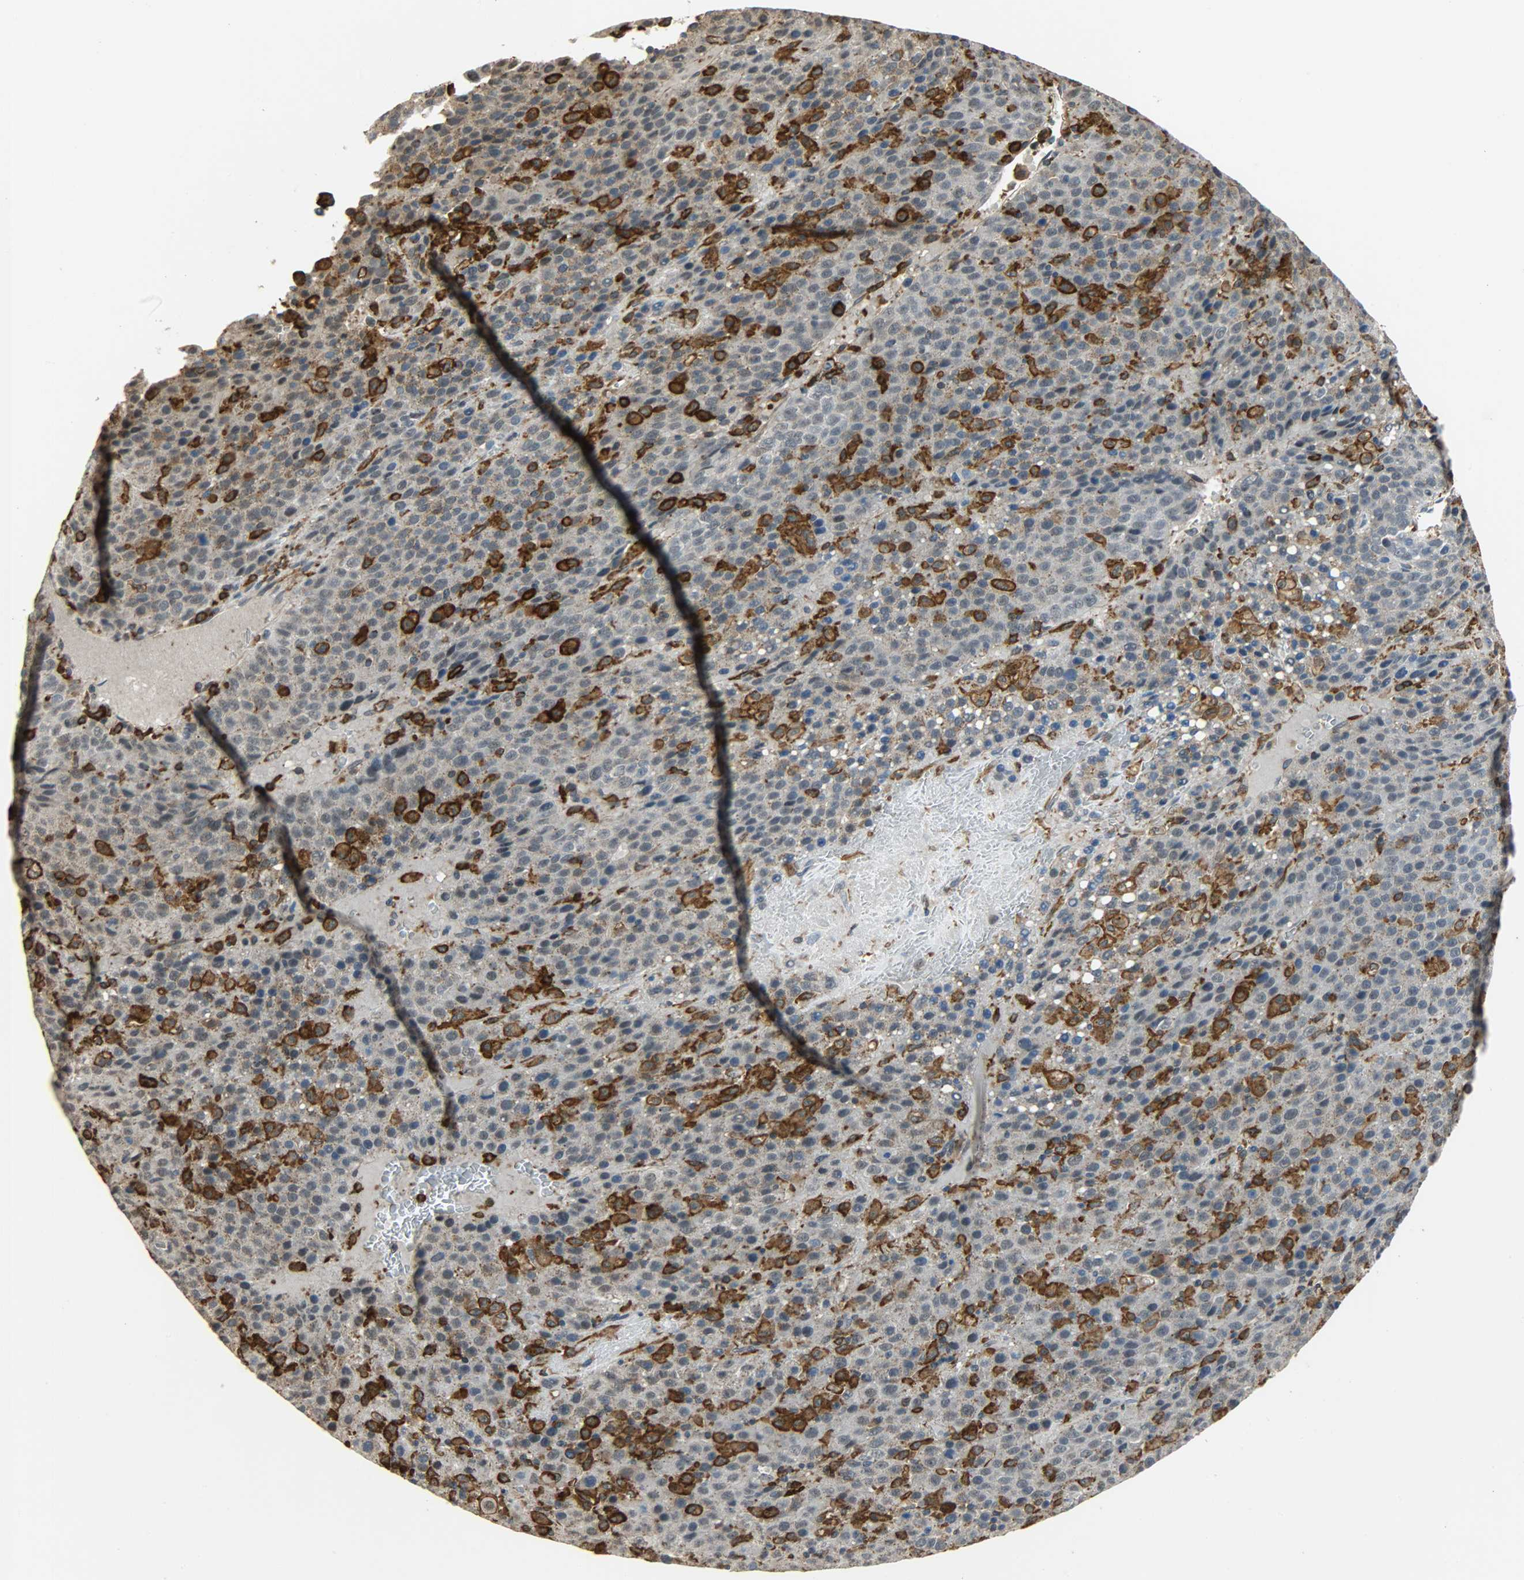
{"staining": {"intensity": "negative", "quantity": "none", "location": "none"}, "tissue": "liver cancer", "cell_type": "Tumor cells", "image_type": "cancer", "snomed": [{"axis": "morphology", "description": "Carcinoma, Hepatocellular, NOS"}, {"axis": "topography", "description": "Liver"}], "caption": "The micrograph reveals no staining of tumor cells in liver cancer (hepatocellular carcinoma).", "gene": "SKAP2", "patient": {"sex": "female", "age": 53}}